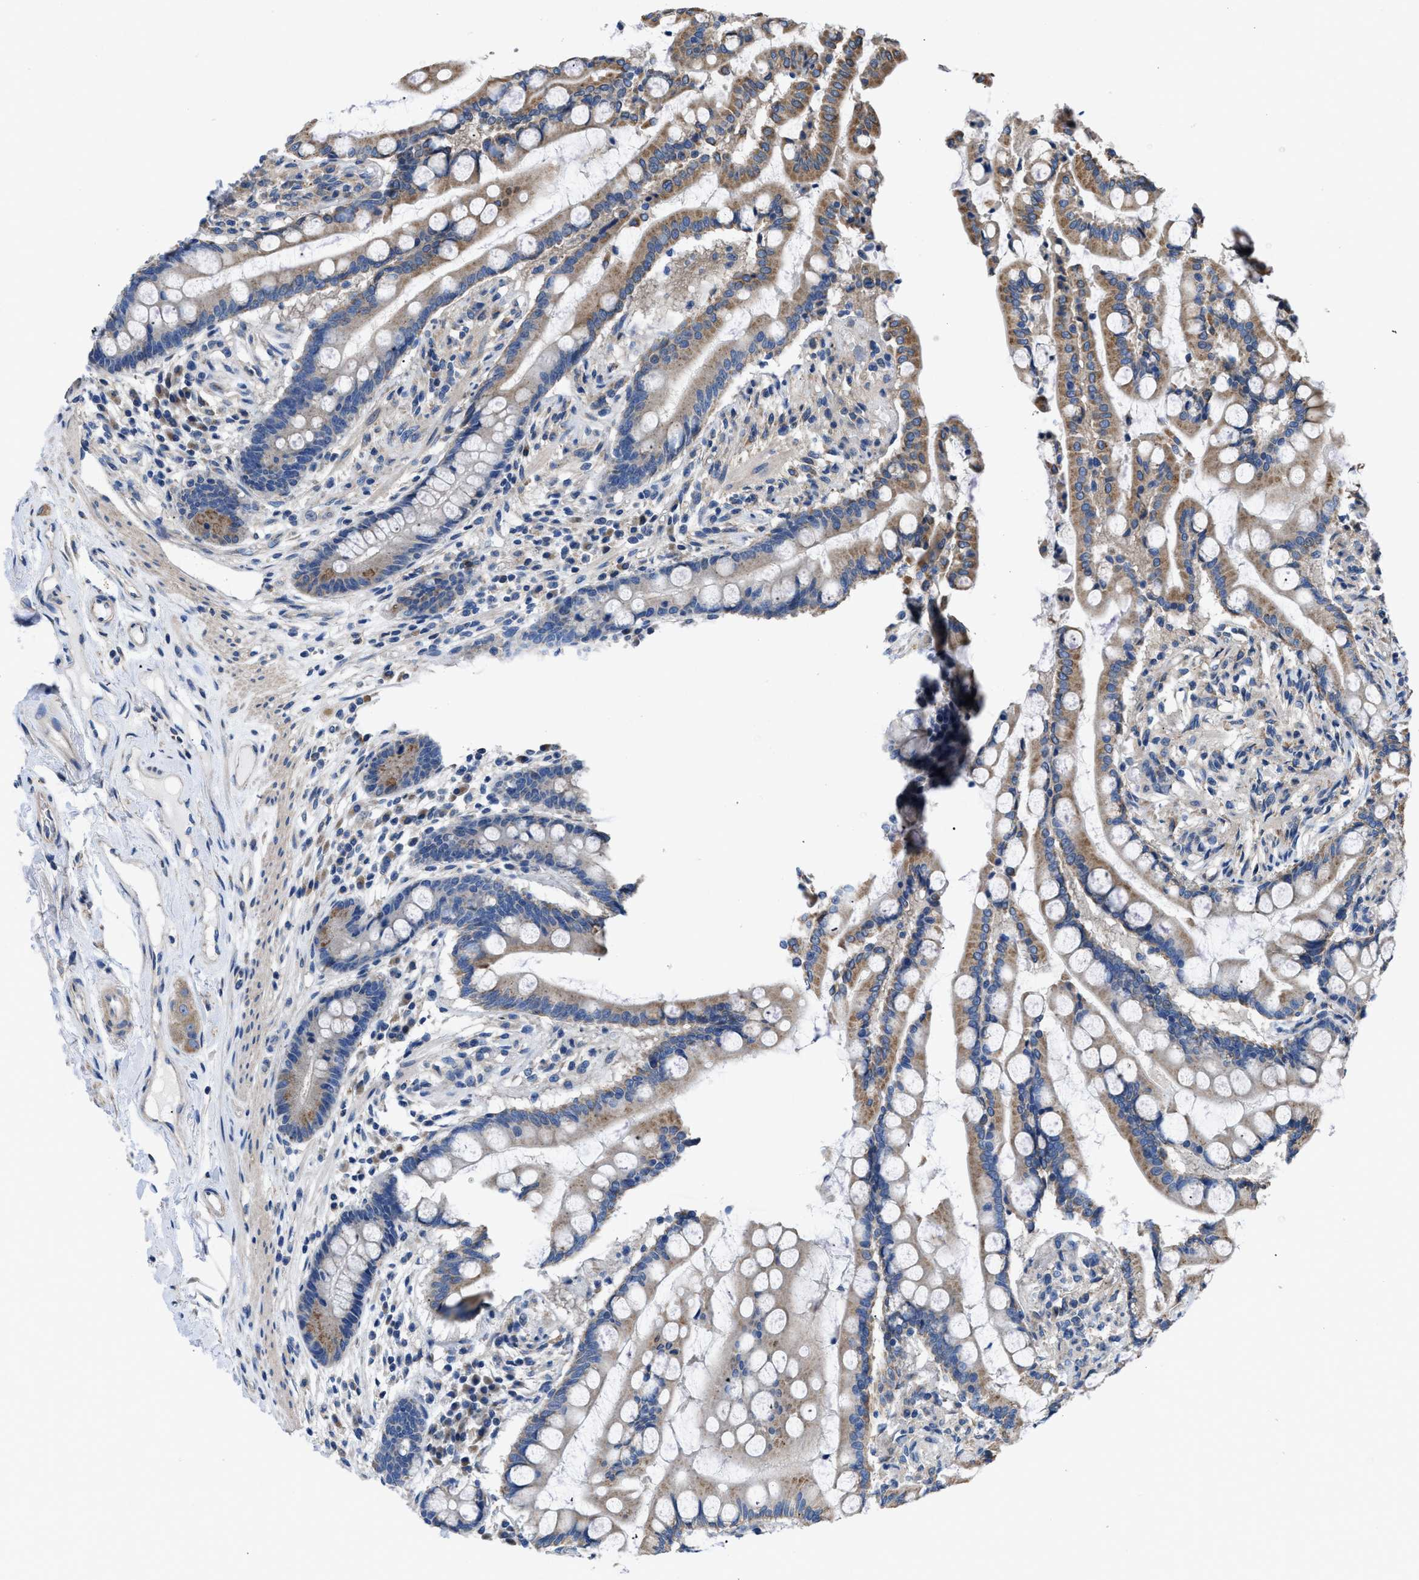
{"staining": {"intensity": "weak", "quantity": ">75%", "location": "cytoplasmic/membranous"}, "tissue": "colon", "cell_type": "Endothelial cells", "image_type": "normal", "snomed": [{"axis": "morphology", "description": "Normal tissue, NOS"}, {"axis": "topography", "description": "Colon"}], "caption": "Endothelial cells show low levels of weak cytoplasmic/membranous positivity in about >75% of cells in normal human colon. (brown staining indicates protein expression, while blue staining denotes nuclei).", "gene": "CEP128", "patient": {"sex": "male", "age": 73}}